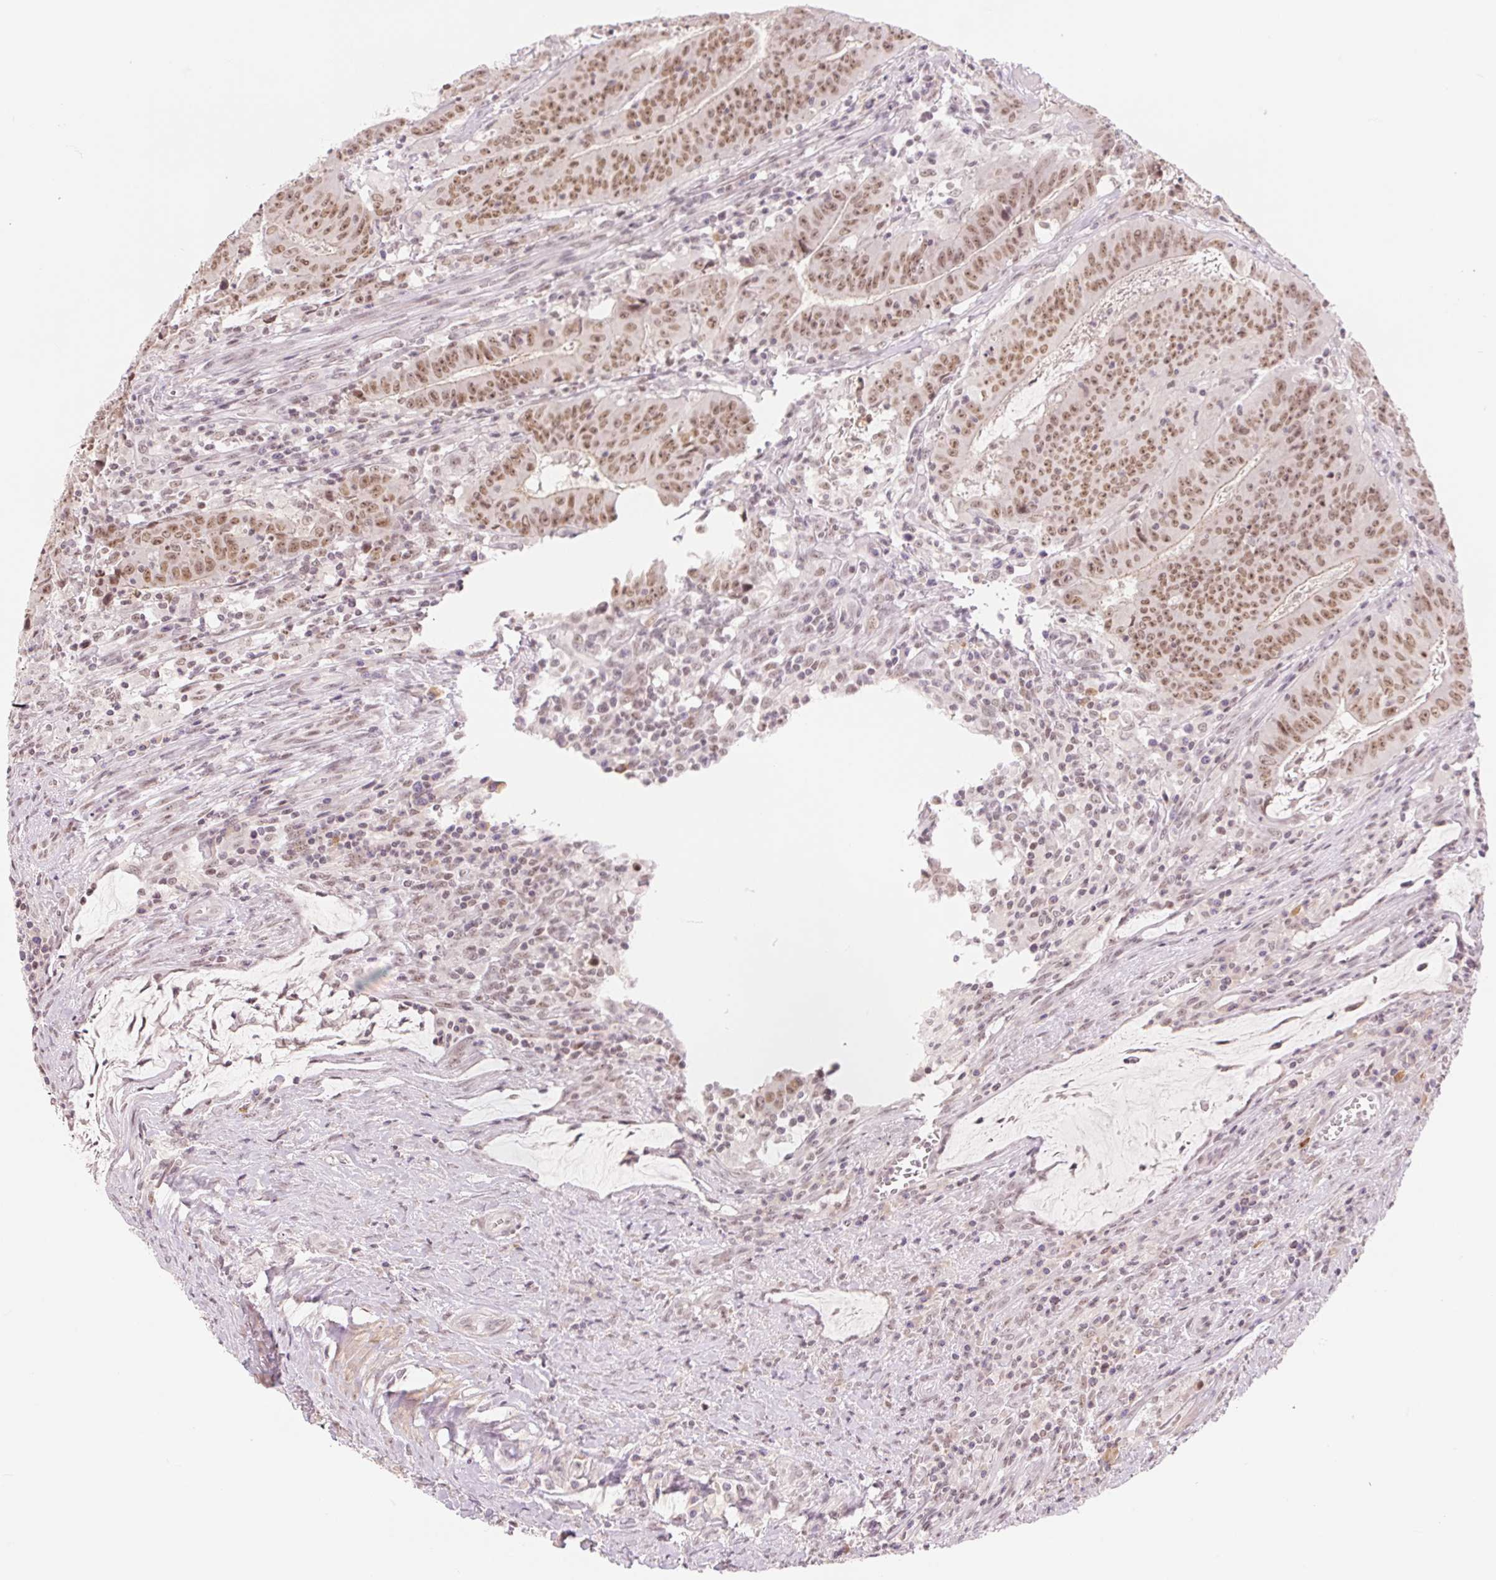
{"staining": {"intensity": "moderate", "quantity": ">75%", "location": "nuclear"}, "tissue": "colorectal cancer", "cell_type": "Tumor cells", "image_type": "cancer", "snomed": [{"axis": "morphology", "description": "Adenocarcinoma, NOS"}, {"axis": "topography", "description": "Colon"}], "caption": "A micrograph of human colorectal cancer (adenocarcinoma) stained for a protein reveals moderate nuclear brown staining in tumor cells.", "gene": "DEK", "patient": {"sex": "male", "age": 33}}